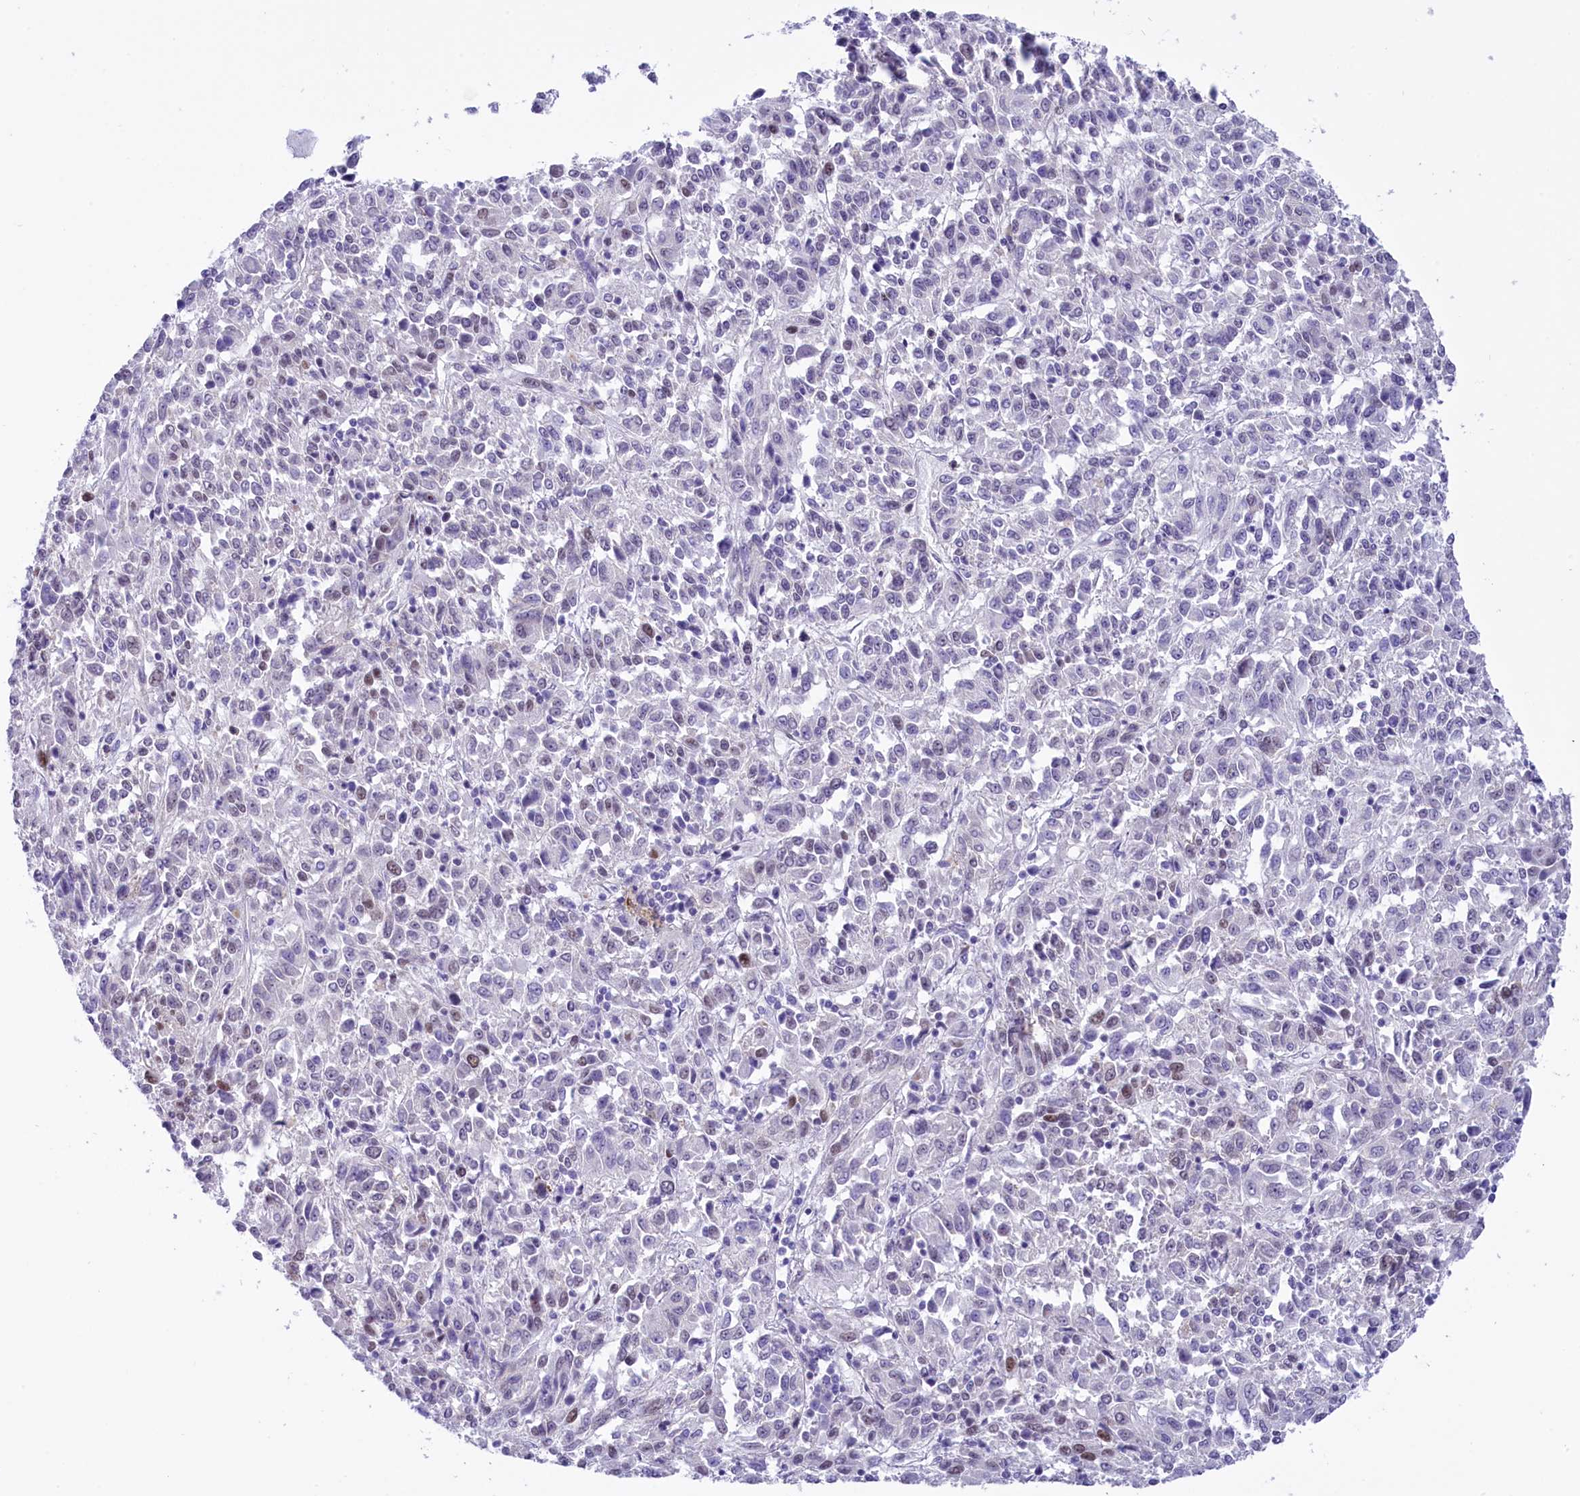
{"staining": {"intensity": "negative", "quantity": "none", "location": "none"}, "tissue": "melanoma", "cell_type": "Tumor cells", "image_type": "cancer", "snomed": [{"axis": "morphology", "description": "Malignant melanoma, Metastatic site"}, {"axis": "topography", "description": "Lung"}], "caption": "This is a micrograph of immunohistochemistry staining of melanoma, which shows no positivity in tumor cells.", "gene": "RPS6KB1", "patient": {"sex": "male", "age": 64}}